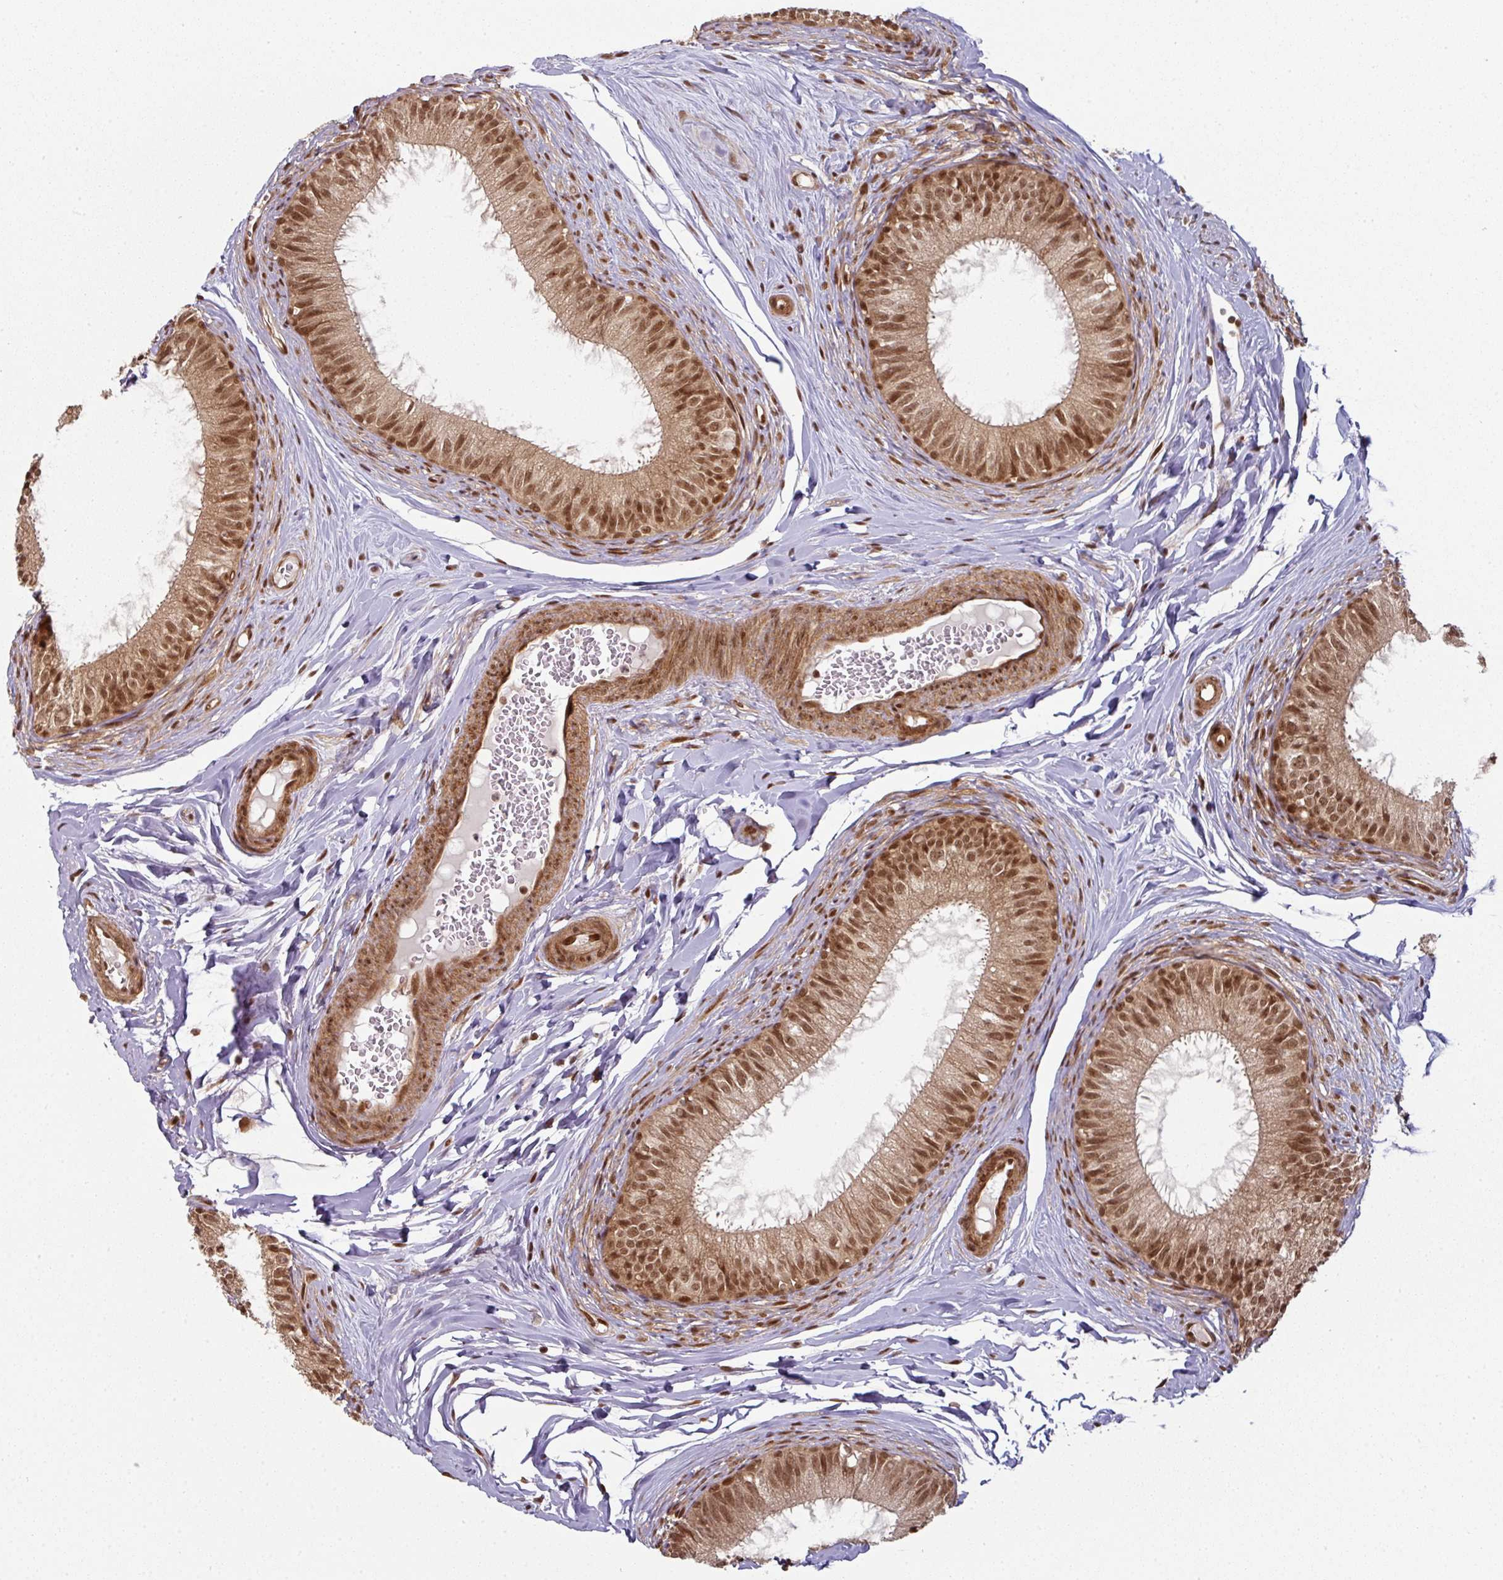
{"staining": {"intensity": "strong", "quantity": ">75%", "location": "cytoplasmic/membranous,nuclear"}, "tissue": "epididymis", "cell_type": "Glandular cells", "image_type": "normal", "snomed": [{"axis": "morphology", "description": "Normal tissue, NOS"}, {"axis": "topography", "description": "Epididymis"}], "caption": "Immunohistochemistry (DAB (3,3'-diaminobenzidine)) staining of normal human epididymis shows strong cytoplasmic/membranous,nuclear protein staining in about >75% of glandular cells. (DAB (3,3'-diaminobenzidine) IHC with brightfield microscopy, high magnification).", "gene": "SIK3", "patient": {"sex": "male", "age": 25}}